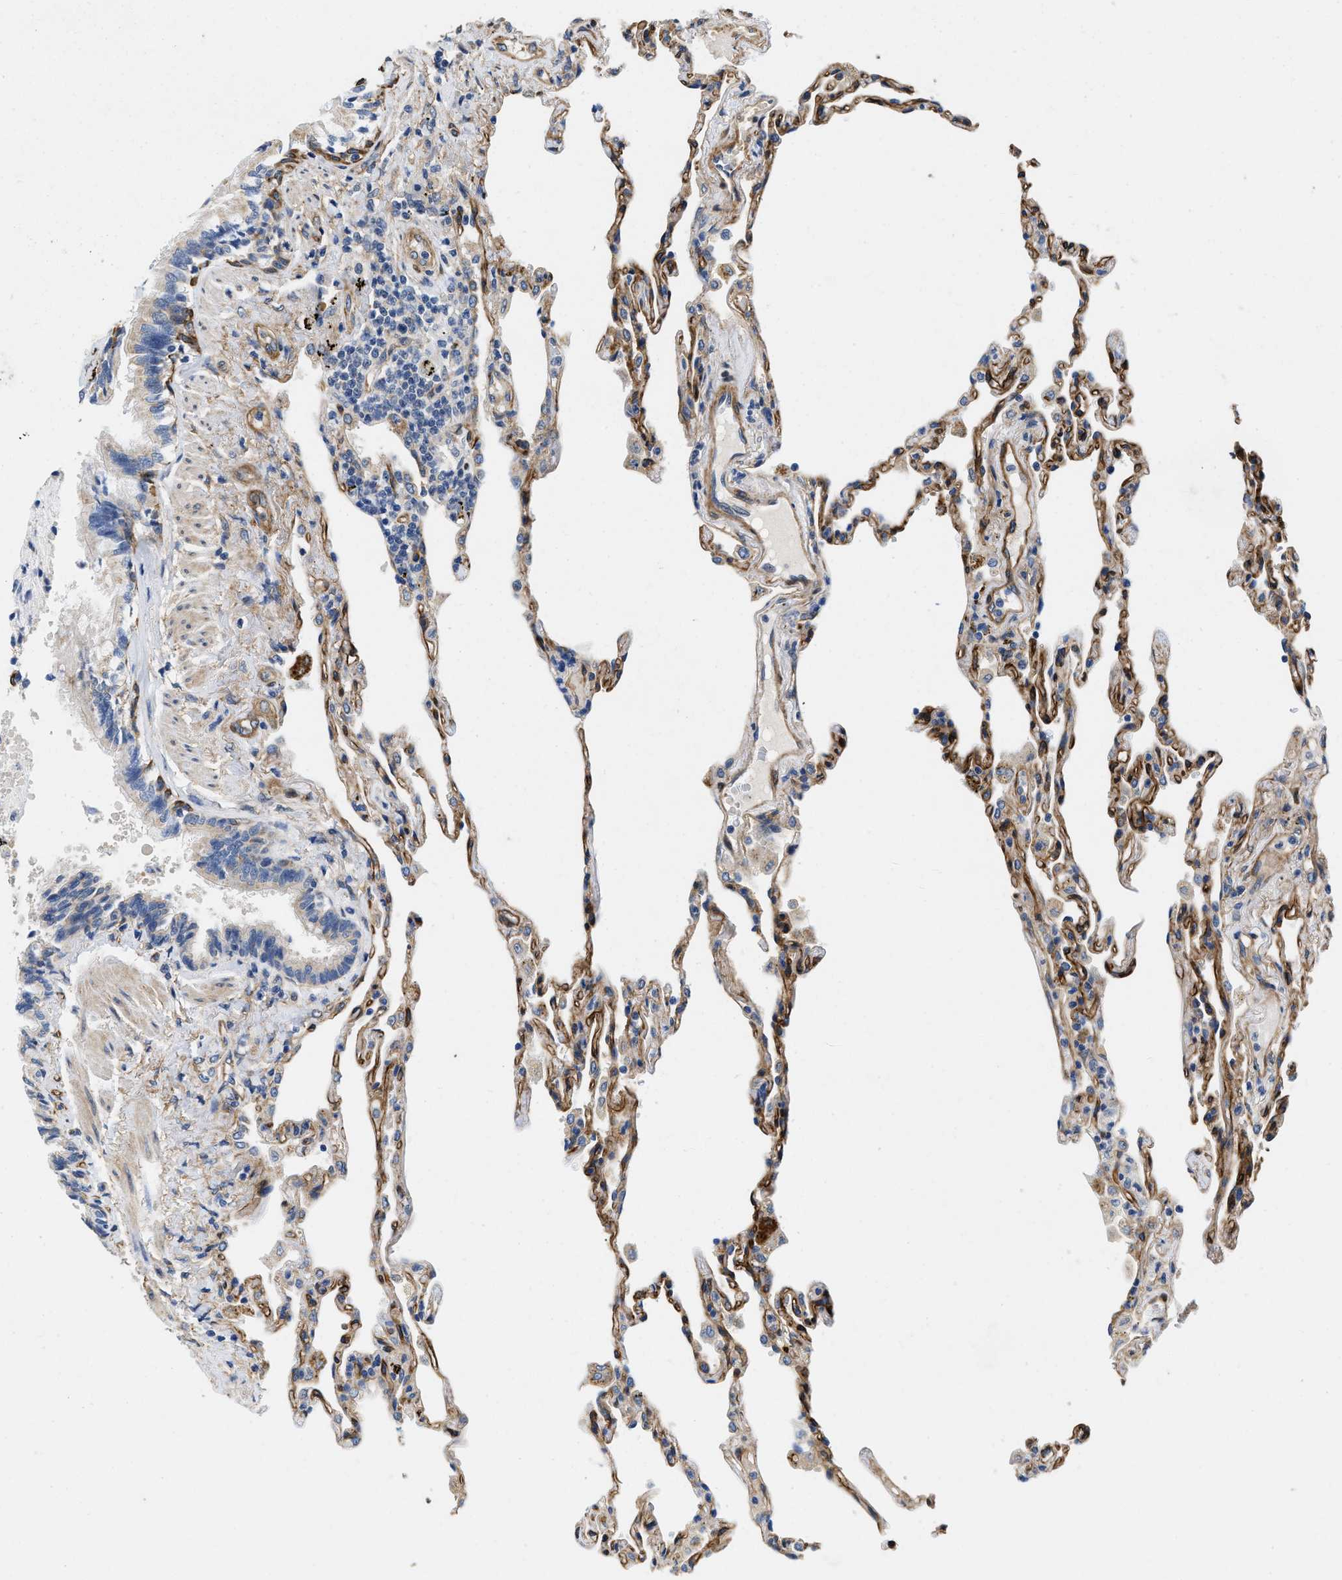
{"staining": {"intensity": "moderate", "quantity": "25%-75%", "location": "cytoplasmic/membranous"}, "tissue": "lung", "cell_type": "Alveolar cells", "image_type": "normal", "snomed": [{"axis": "morphology", "description": "Normal tissue, NOS"}, {"axis": "topography", "description": "Lung"}], "caption": "Lung stained with immunohistochemistry shows moderate cytoplasmic/membranous staining in approximately 25%-75% of alveolar cells.", "gene": "RAPH1", "patient": {"sex": "male", "age": 59}}